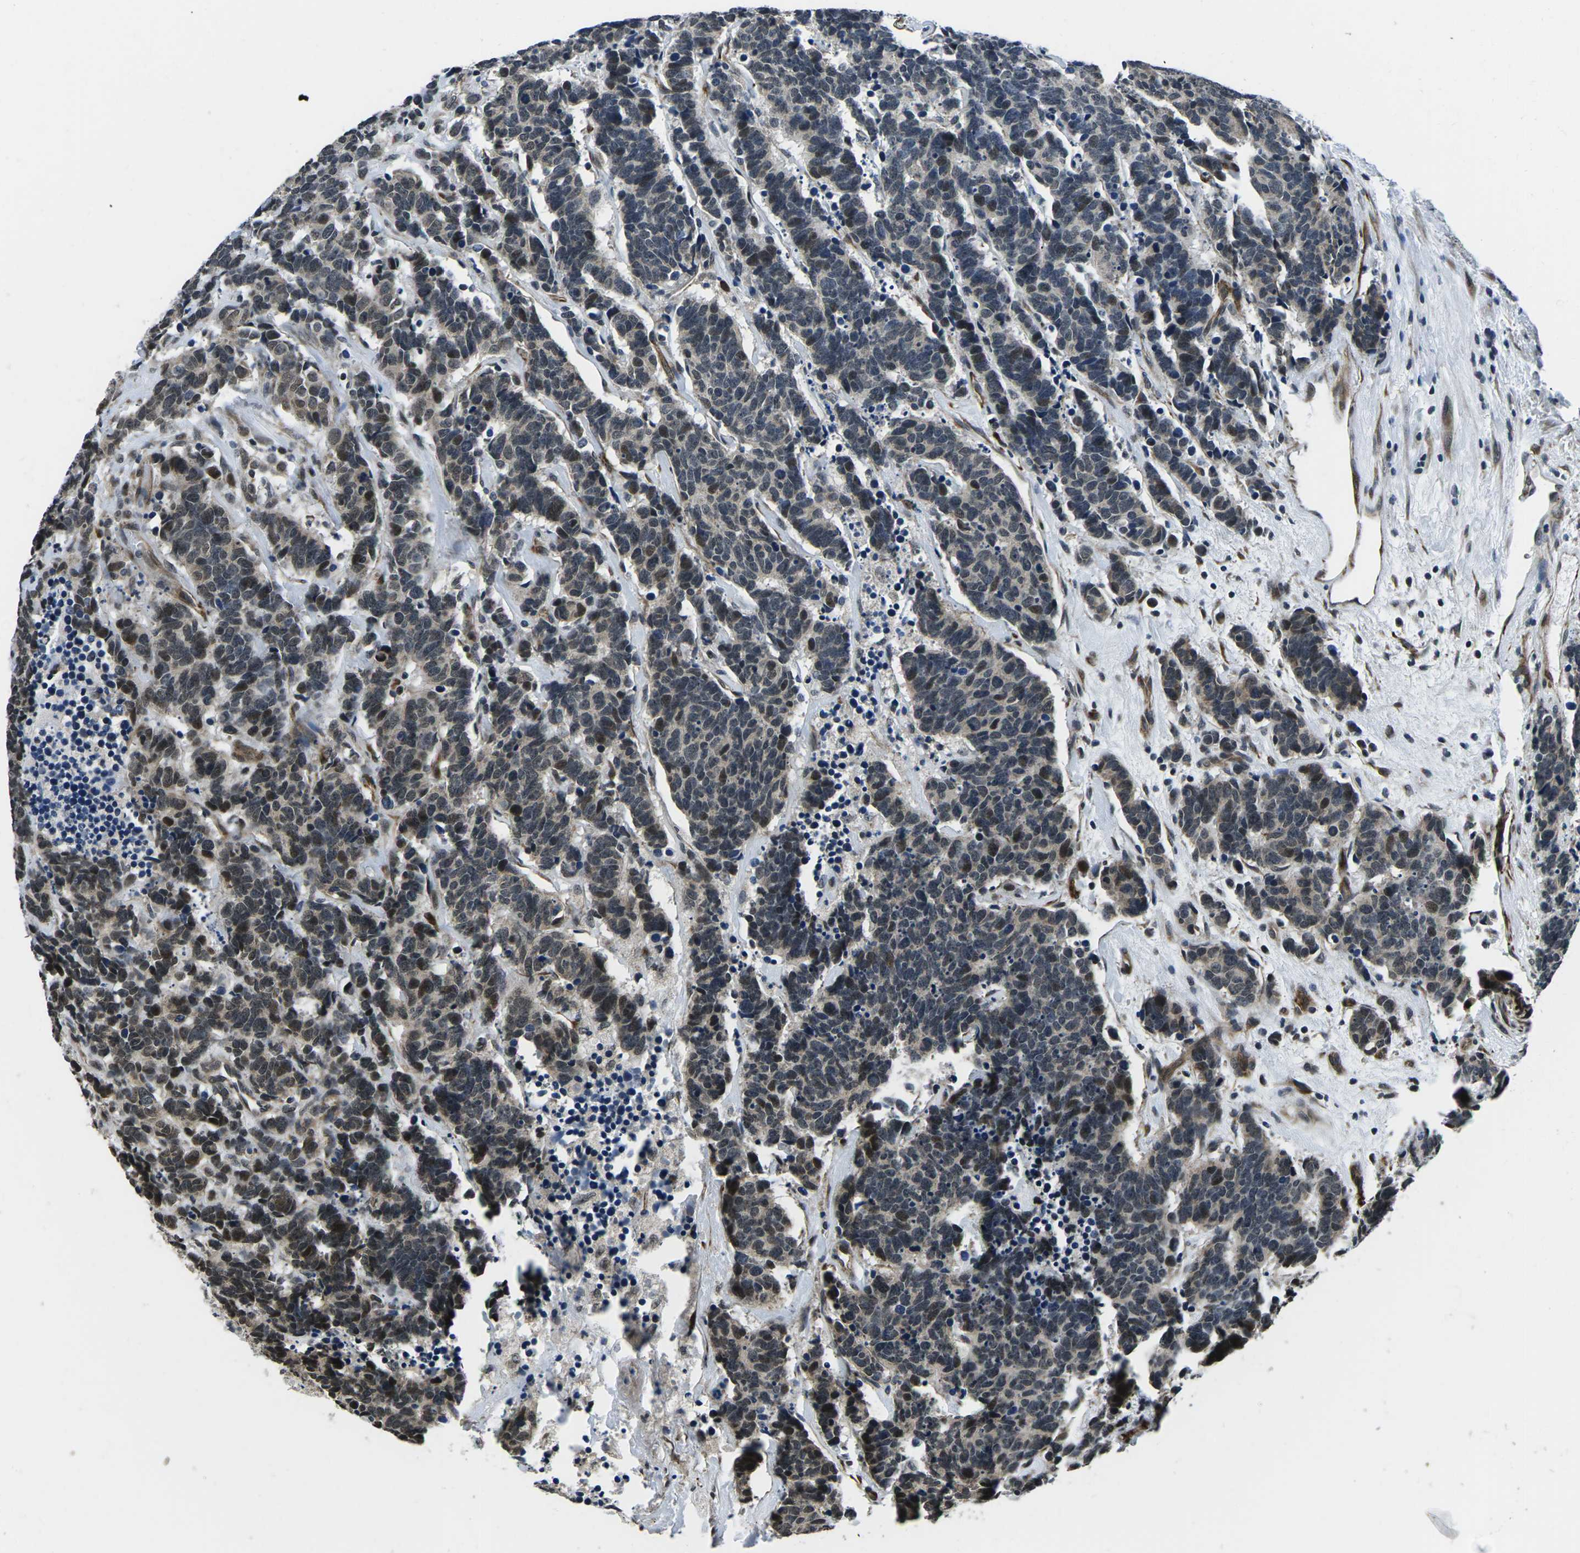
{"staining": {"intensity": "moderate", "quantity": "25%-75%", "location": "cytoplasmic/membranous,nuclear"}, "tissue": "carcinoid", "cell_type": "Tumor cells", "image_type": "cancer", "snomed": [{"axis": "morphology", "description": "Carcinoma, NOS"}, {"axis": "morphology", "description": "Carcinoid, malignant, NOS"}, {"axis": "topography", "description": "Urinary bladder"}], "caption": "Immunohistochemical staining of carcinoid reveals moderate cytoplasmic/membranous and nuclear protein staining in about 25%-75% of tumor cells.", "gene": "CCNE1", "patient": {"sex": "male", "age": 57}}